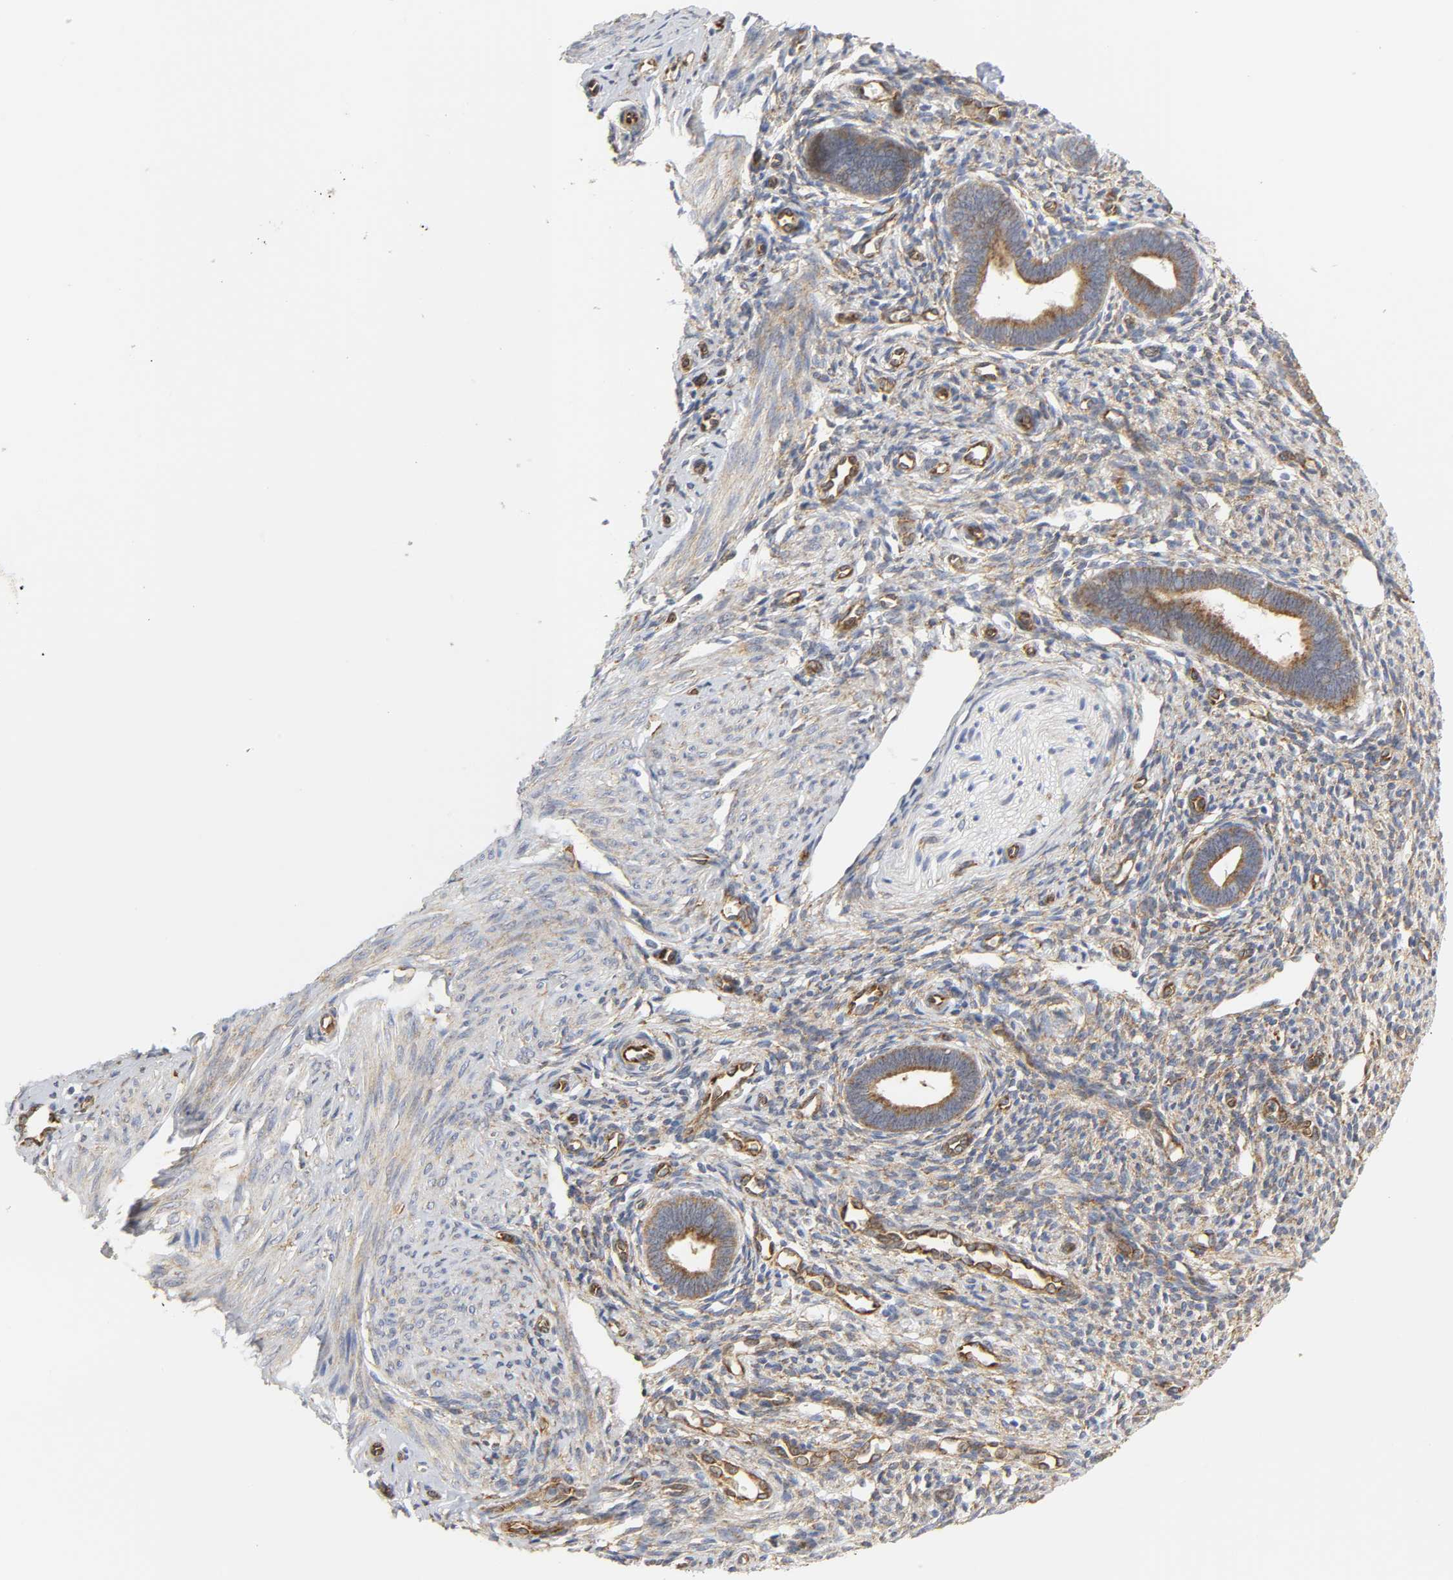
{"staining": {"intensity": "weak", "quantity": ">75%", "location": "cytoplasmic/membranous"}, "tissue": "endometrium", "cell_type": "Cells in endometrial stroma", "image_type": "normal", "snomed": [{"axis": "morphology", "description": "Normal tissue, NOS"}, {"axis": "topography", "description": "Endometrium"}], "caption": "A brown stain labels weak cytoplasmic/membranous staining of a protein in cells in endometrial stroma of normal human endometrium. (Stains: DAB (3,3'-diaminobenzidine) in brown, nuclei in blue, Microscopy: brightfield microscopy at high magnification).", "gene": "DOCK1", "patient": {"sex": "female", "age": 27}}